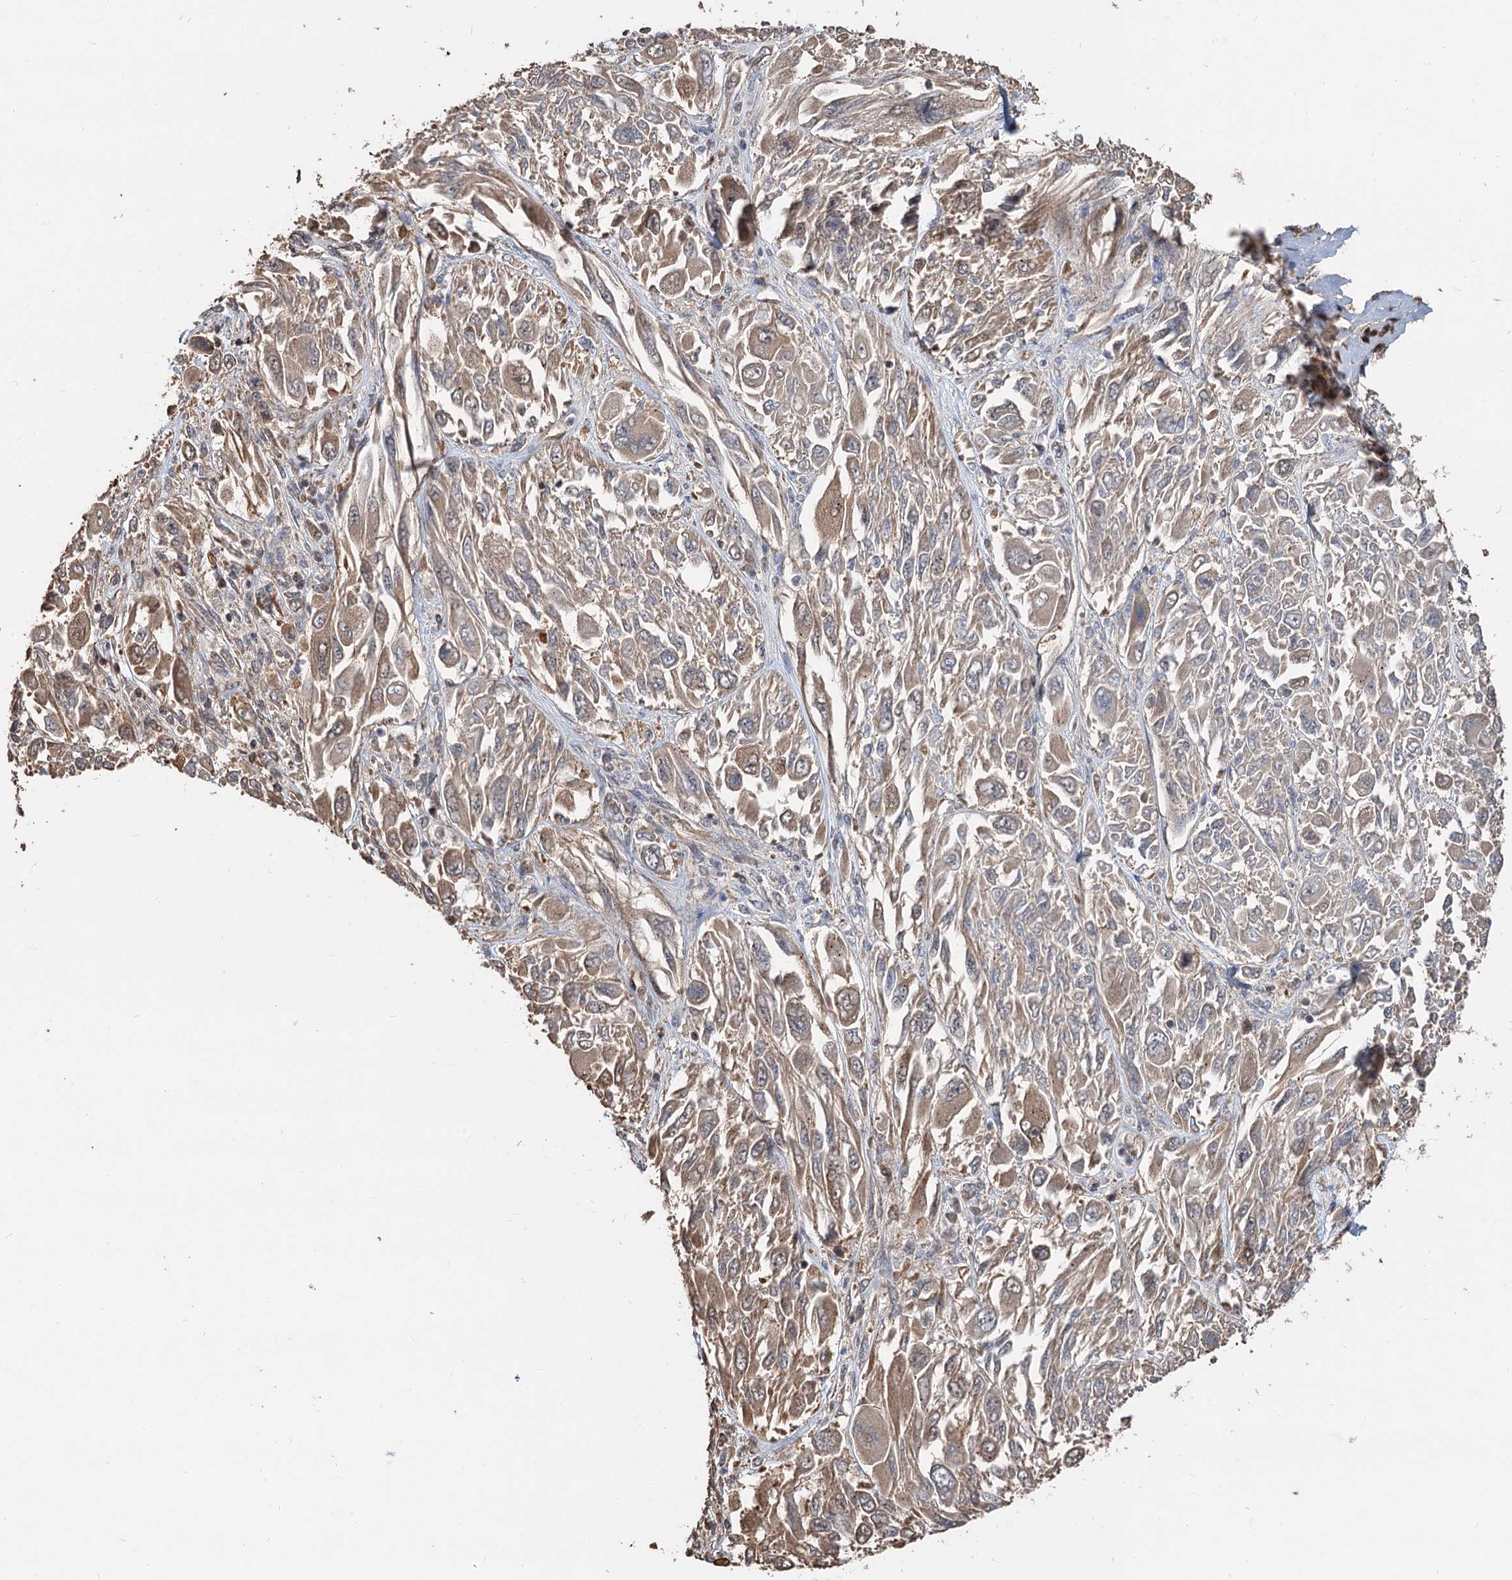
{"staining": {"intensity": "moderate", "quantity": ">75%", "location": "cytoplasmic/membranous"}, "tissue": "melanoma", "cell_type": "Tumor cells", "image_type": "cancer", "snomed": [{"axis": "morphology", "description": "Malignant melanoma, NOS"}, {"axis": "topography", "description": "Skin"}], "caption": "Protein staining exhibits moderate cytoplasmic/membranous positivity in approximately >75% of tumor cells in malignant melanoma.", "gene": "DEXI", "patient": {"sex": "female", "age": 91}}